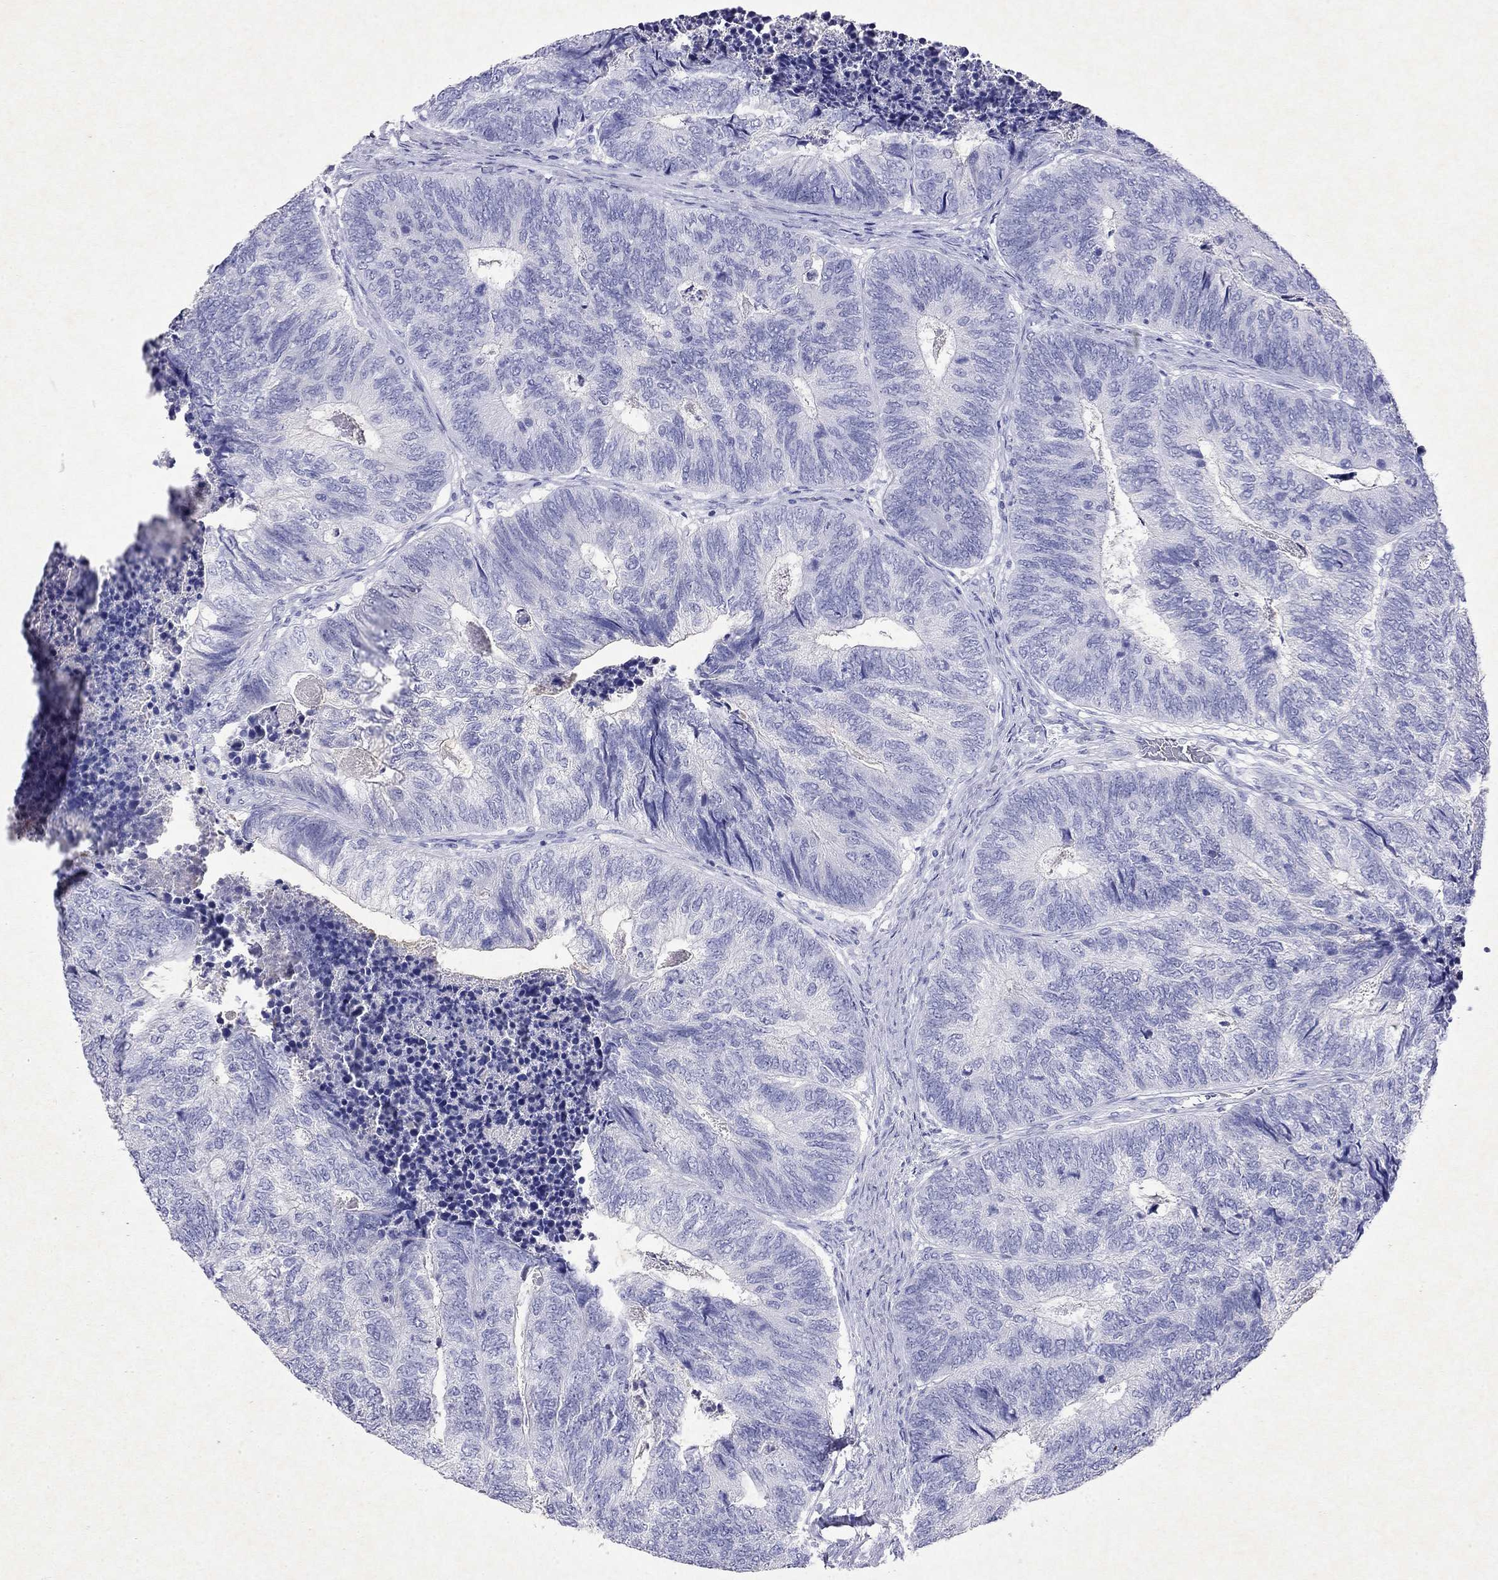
{"staining": {"intensity": "negative", "quantity": "none", "location": "none"}, "tissue": "colorectal cancer", "cell_type": "Tumor cells", "image_type": "cancer", "snomed": [{"axis": "morphology", "description": "Adenocarcinoma, NOS"}, {"axis": "topography", "description": "Colon"}], "caption": "This is a image of IHC staining of colorectal cancer (adenocarcinoma), which shows no staining in tumor cells.", "gene": "ARMC12", "patient": {"sex": "female", "age": 67}}